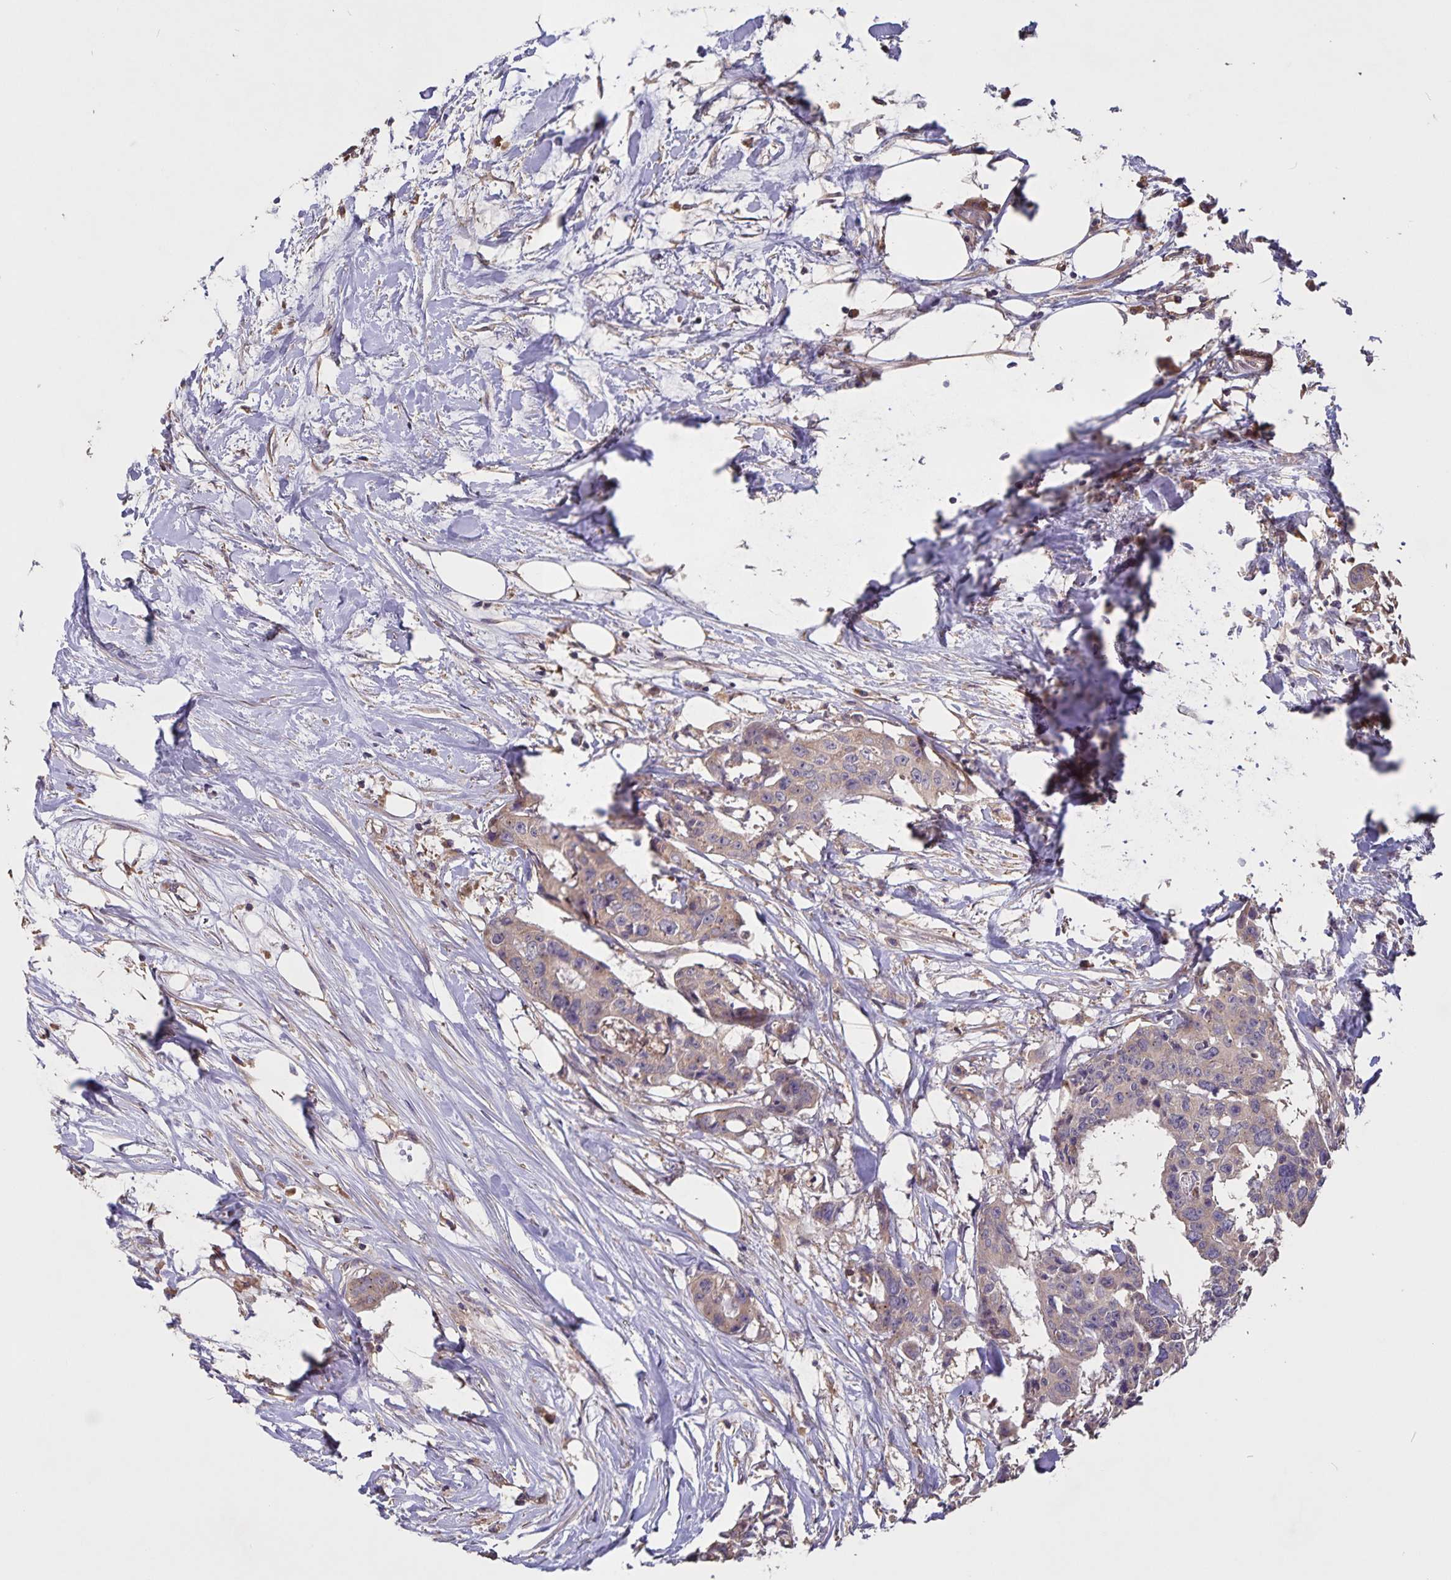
{"staining": {"intensity": "weak", "quantity": ">75%", "location": "cytoplasmic/membranous"}, "tissue": "colorectal cancer", "cell_type": "Tumor cells", "image_type": "cancer", "snomed": [{"axis": "morphology", "description": "Adenocarcinoma, NOS"}, {"axis": "topography", "description": "Rectum"}], "caption": "Human colorectal cancer (adenocarcinoma) stained with a protein marker displays weak staining in tumor cells.", "gene": "FBXL16", "patient": {"sex": "male", "age": 57}}